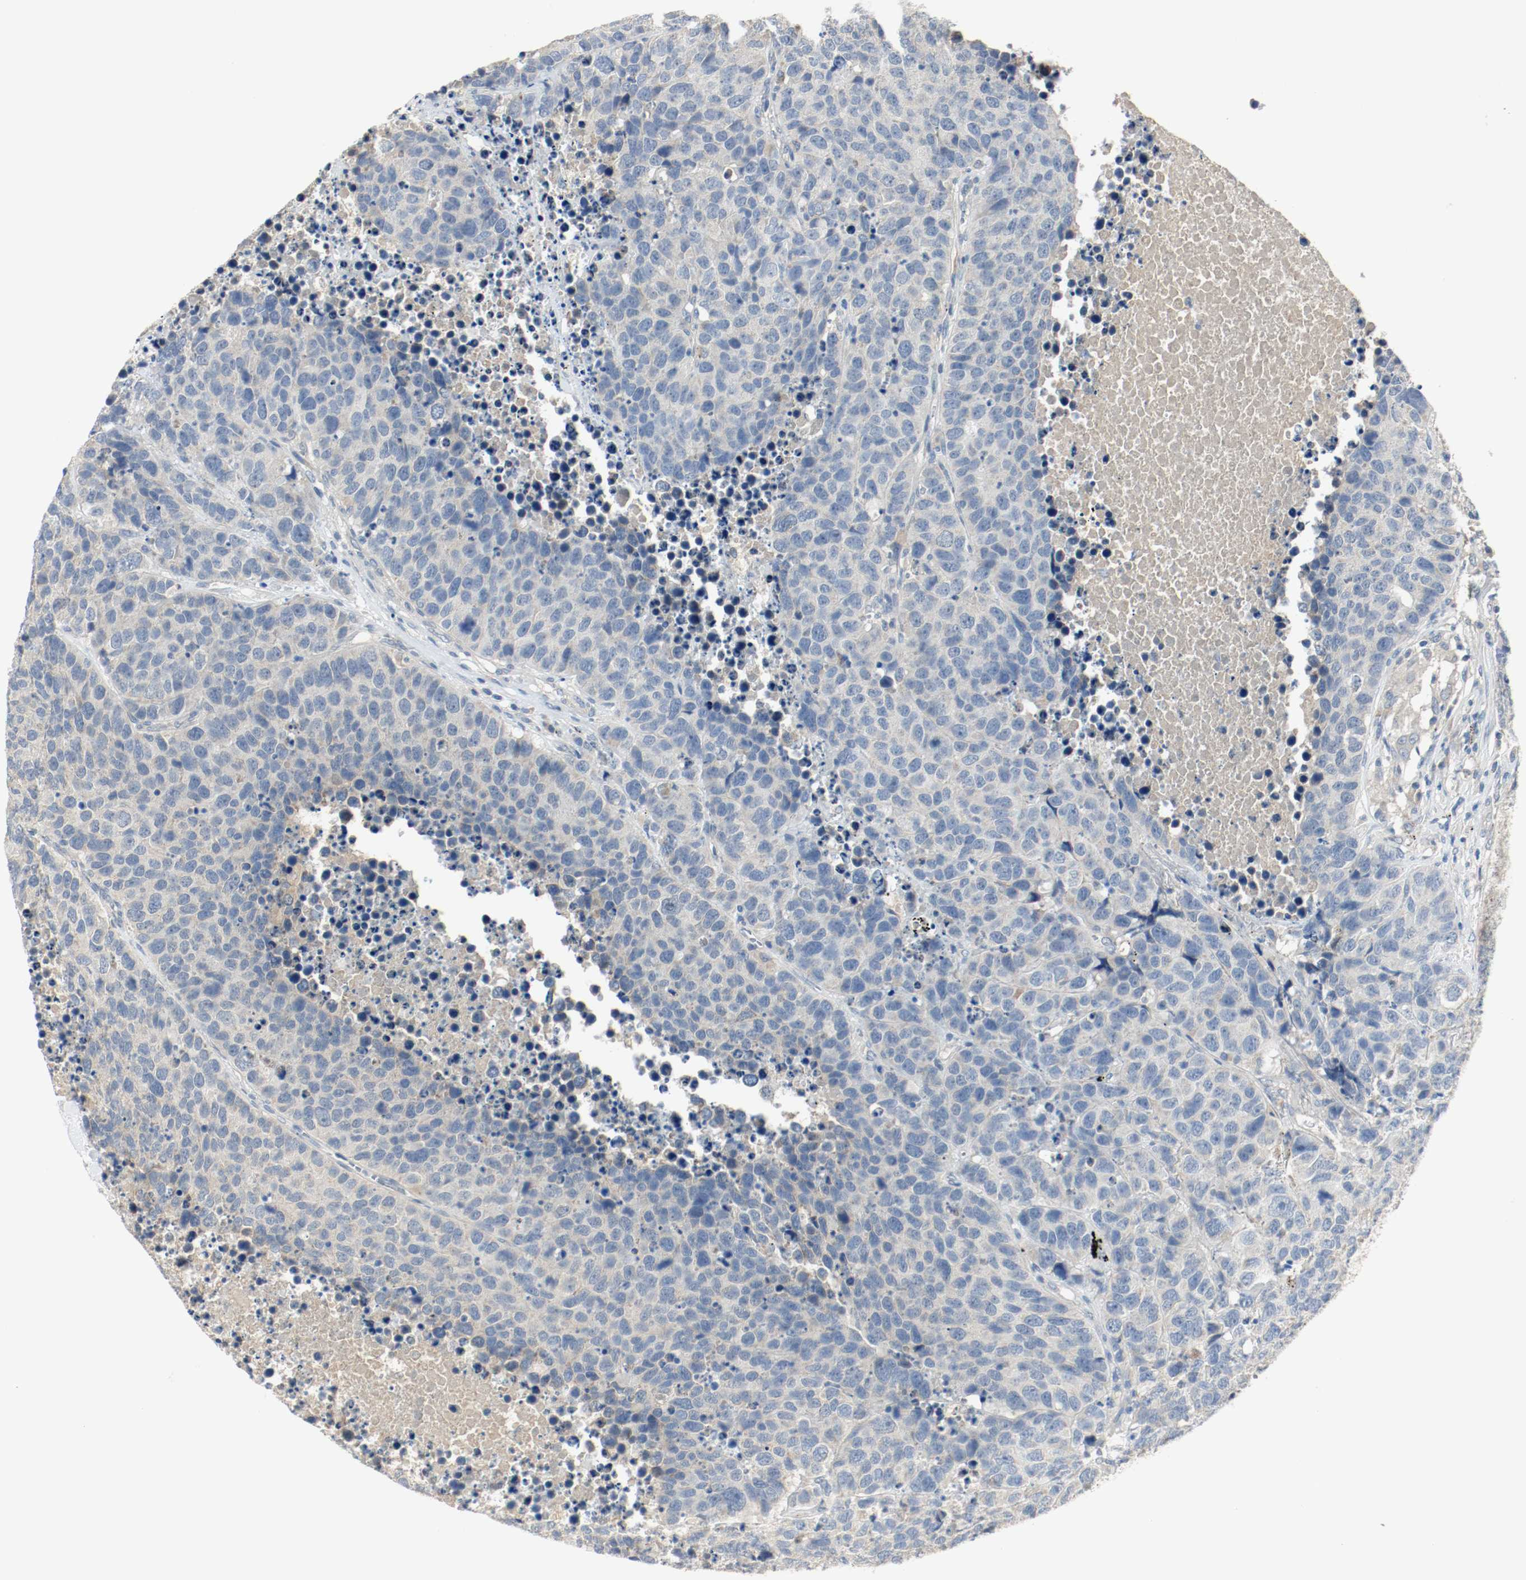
{"staining": {"intensity": "negative", "quantity": "none", "location": "none"}, "tissue": "carcinoid", "cell_type": "Tumor cells", "image_type": "cancer", "snomed": [{"axis": "morphology", "description": "Carcinoid, malignant, NOS"}, {"axis": "topography", "description": "Lung"}], "caption": "High magnification brightfield microscopy of malignant carcinoid stained with DAB (brown) and counterstained with hematoxylin (blue): tumor cells show no significant positivity.", "gene": "MELTF", "patient": {"sex": "male", "age": 60}}